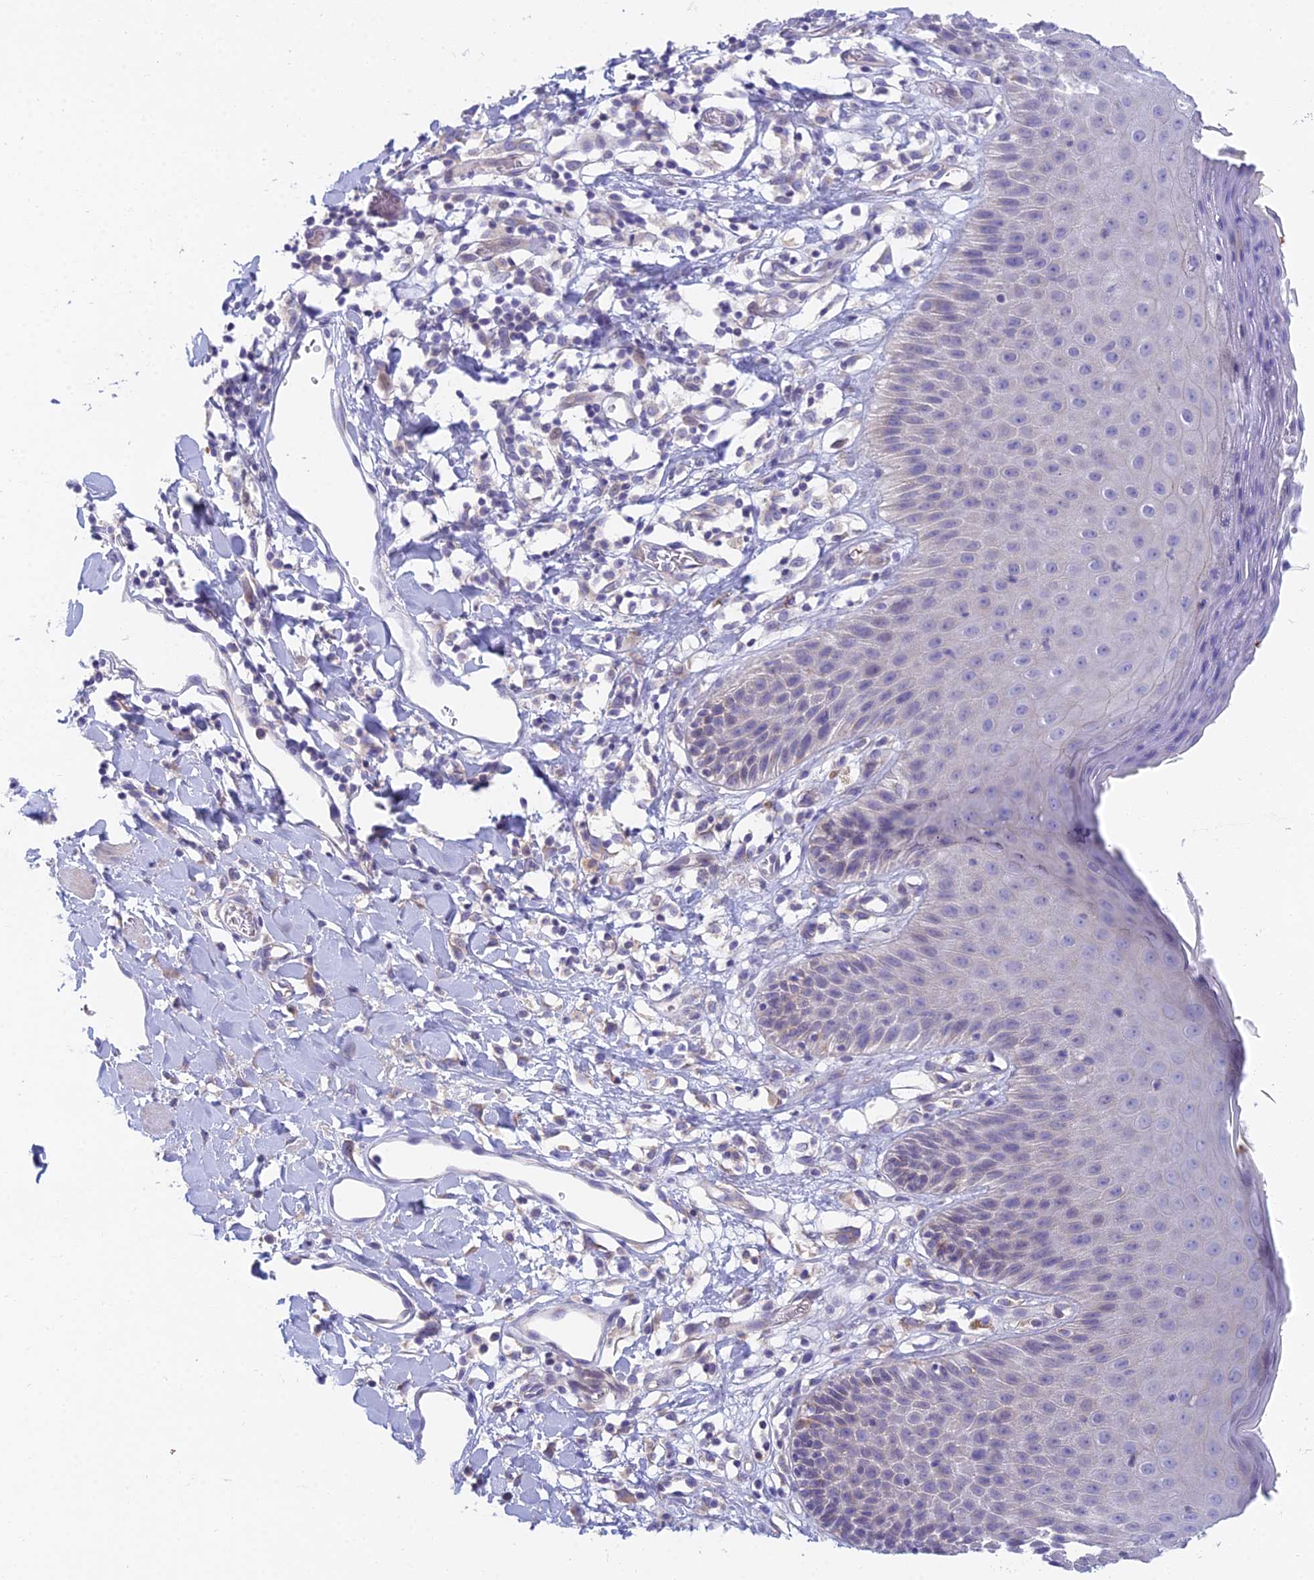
{"staining": {"intensity": "weak", "quantity": "<25%", "location": "cytoplasmic/membranous"}, "tissue": "skin", "cell_type": "Epidermal cells", "image_type": "normal", "snomed": [{"axis": "morphology", "description": "Normal tissue, NOS"}, {"axis": "topography", "description": "Vulva"}], "caption": "An immunohistochemistry photomicrograph of unremarkable skin is shown. There is no staining in epidermal cells of skin. The staining is performed using DAB (3,3'-diaminobenzidine) brown chromogen with nuclei counter-stained in using hematoxylin.", "gene": "ZNF564", "patient": {"sex": "female", "age": 68}}